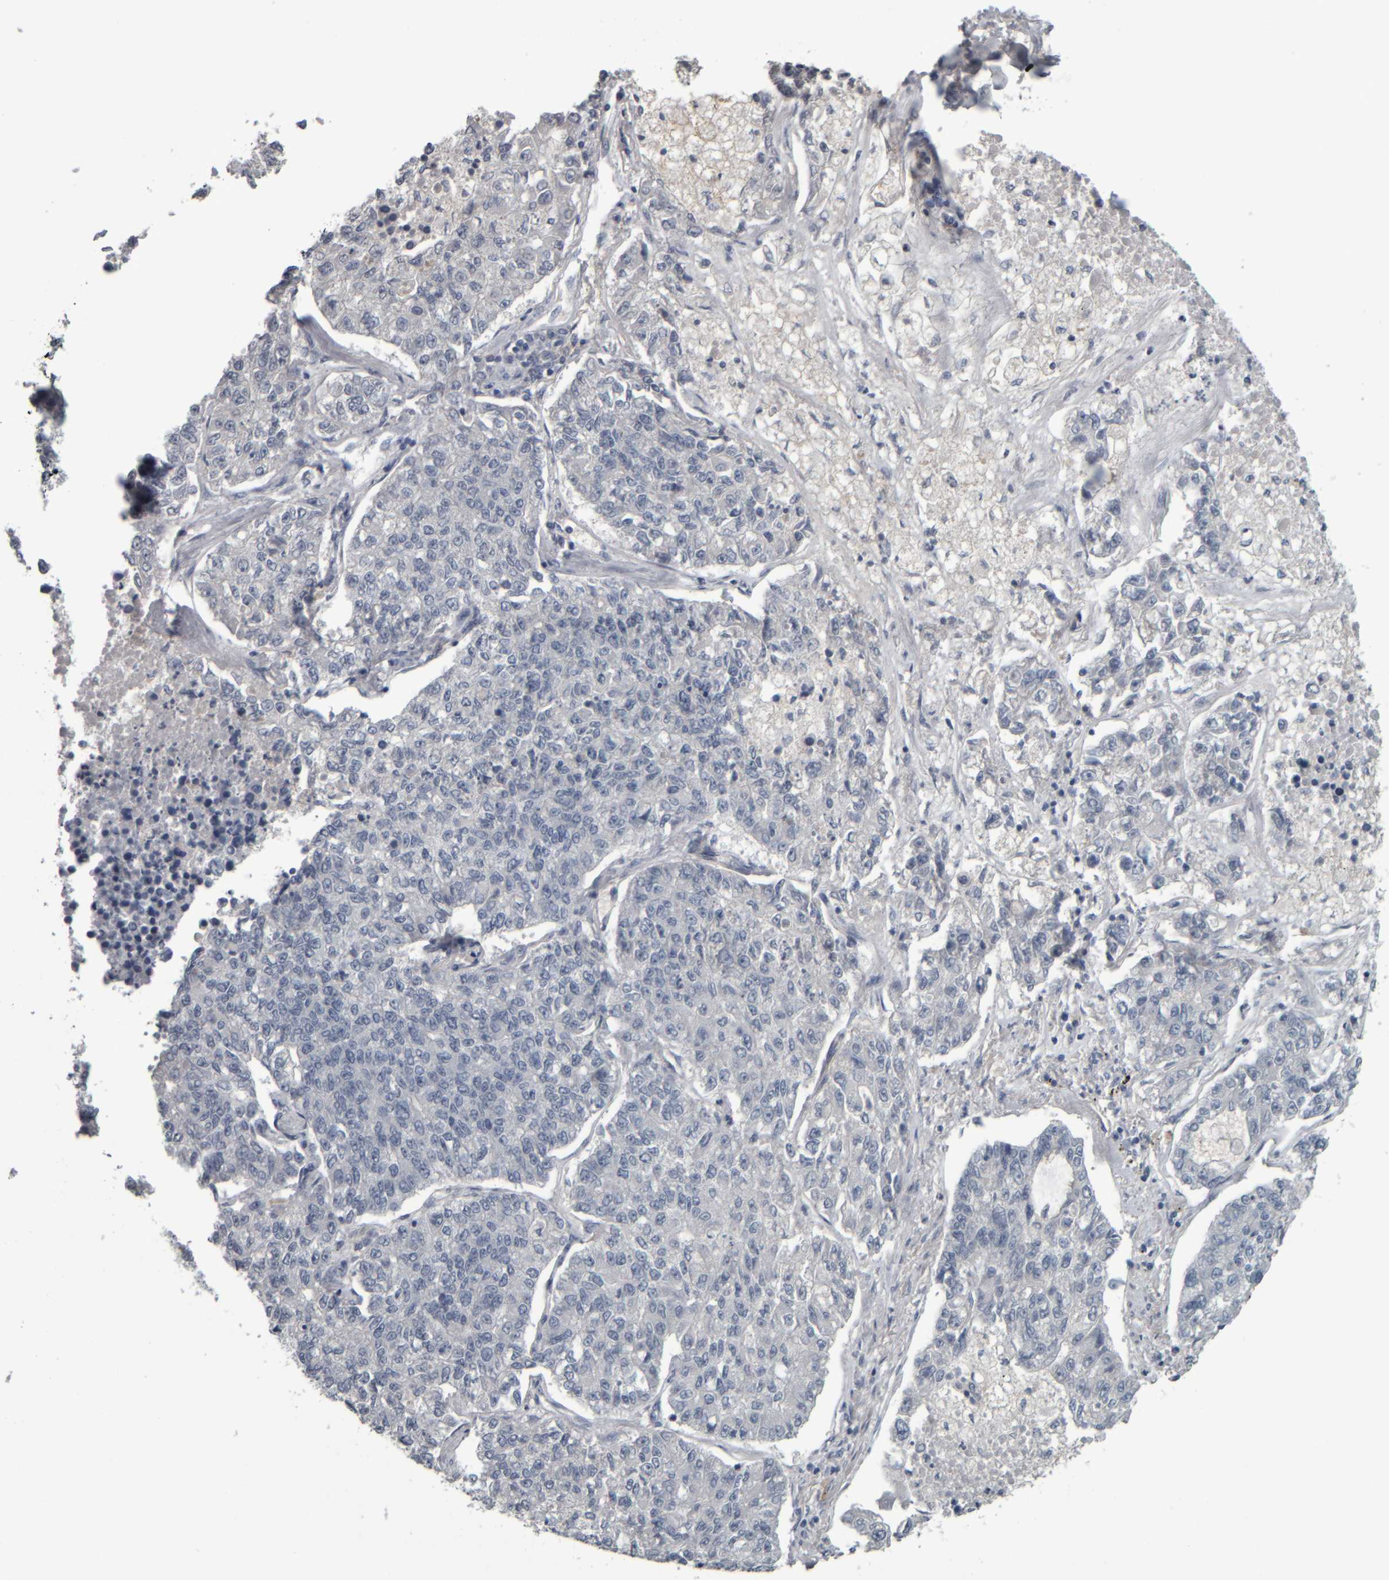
{"staining": {"intensity": "negative", "quantity": "none", "location": "none"}, "tissue": "lung cancer", "cell_type": "Tumor cells", "image_type": "cancer", "snomed": [{"axis": "morphology", "description": "Adenocarcinoma, NOS"}, {"axis": "topography", "description": "Lung"}], "caption": "This is a micrograph of IHC staining of lung adenocarcinoma, which shows no staining in tumor cells.", "gene": "CAVIN4", "patient": {"sex": "male", "age": 49}}